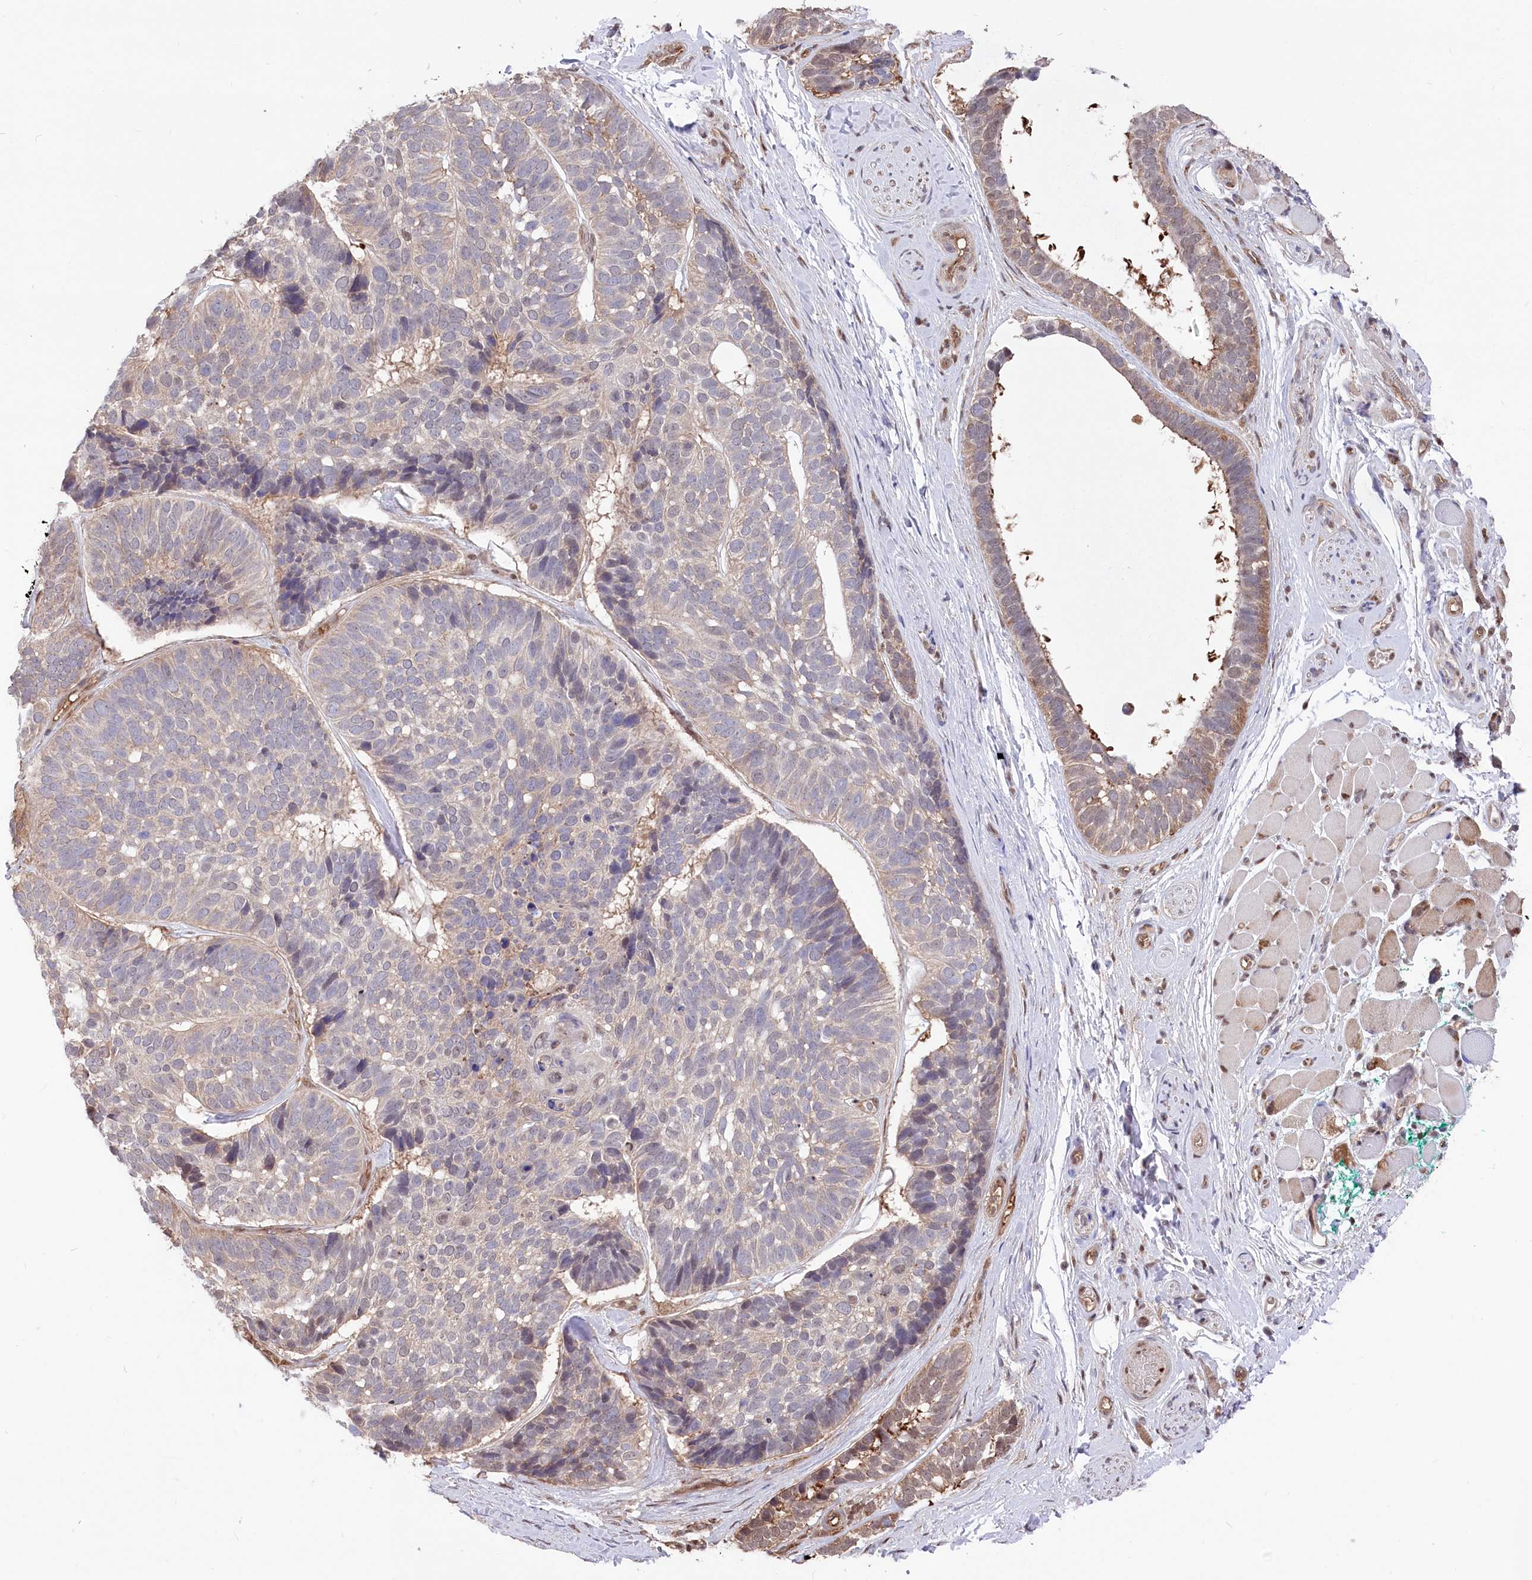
{"staining": {"intensity": "moderate", "quantity": "25%-75%", "location": "cytoplasmic/membranous"}, "tissue": "skin cancer", "cell_type": "Tumor cells", "image_type": "cancer", "snomed": [{"axis": "morphology", "description": "Basal cell carcinoma"}, {"axis": "topography", "description": "Skin"}], "caption": "Protein expression analysis of skin cancer (basal cell carcinoma) displays moderate cytoplasmic/membranous positivity in approximately 25%-75% of tumor cells.", "gene": "PSMA1", "patient": {"sex": "male", "age": 62}}